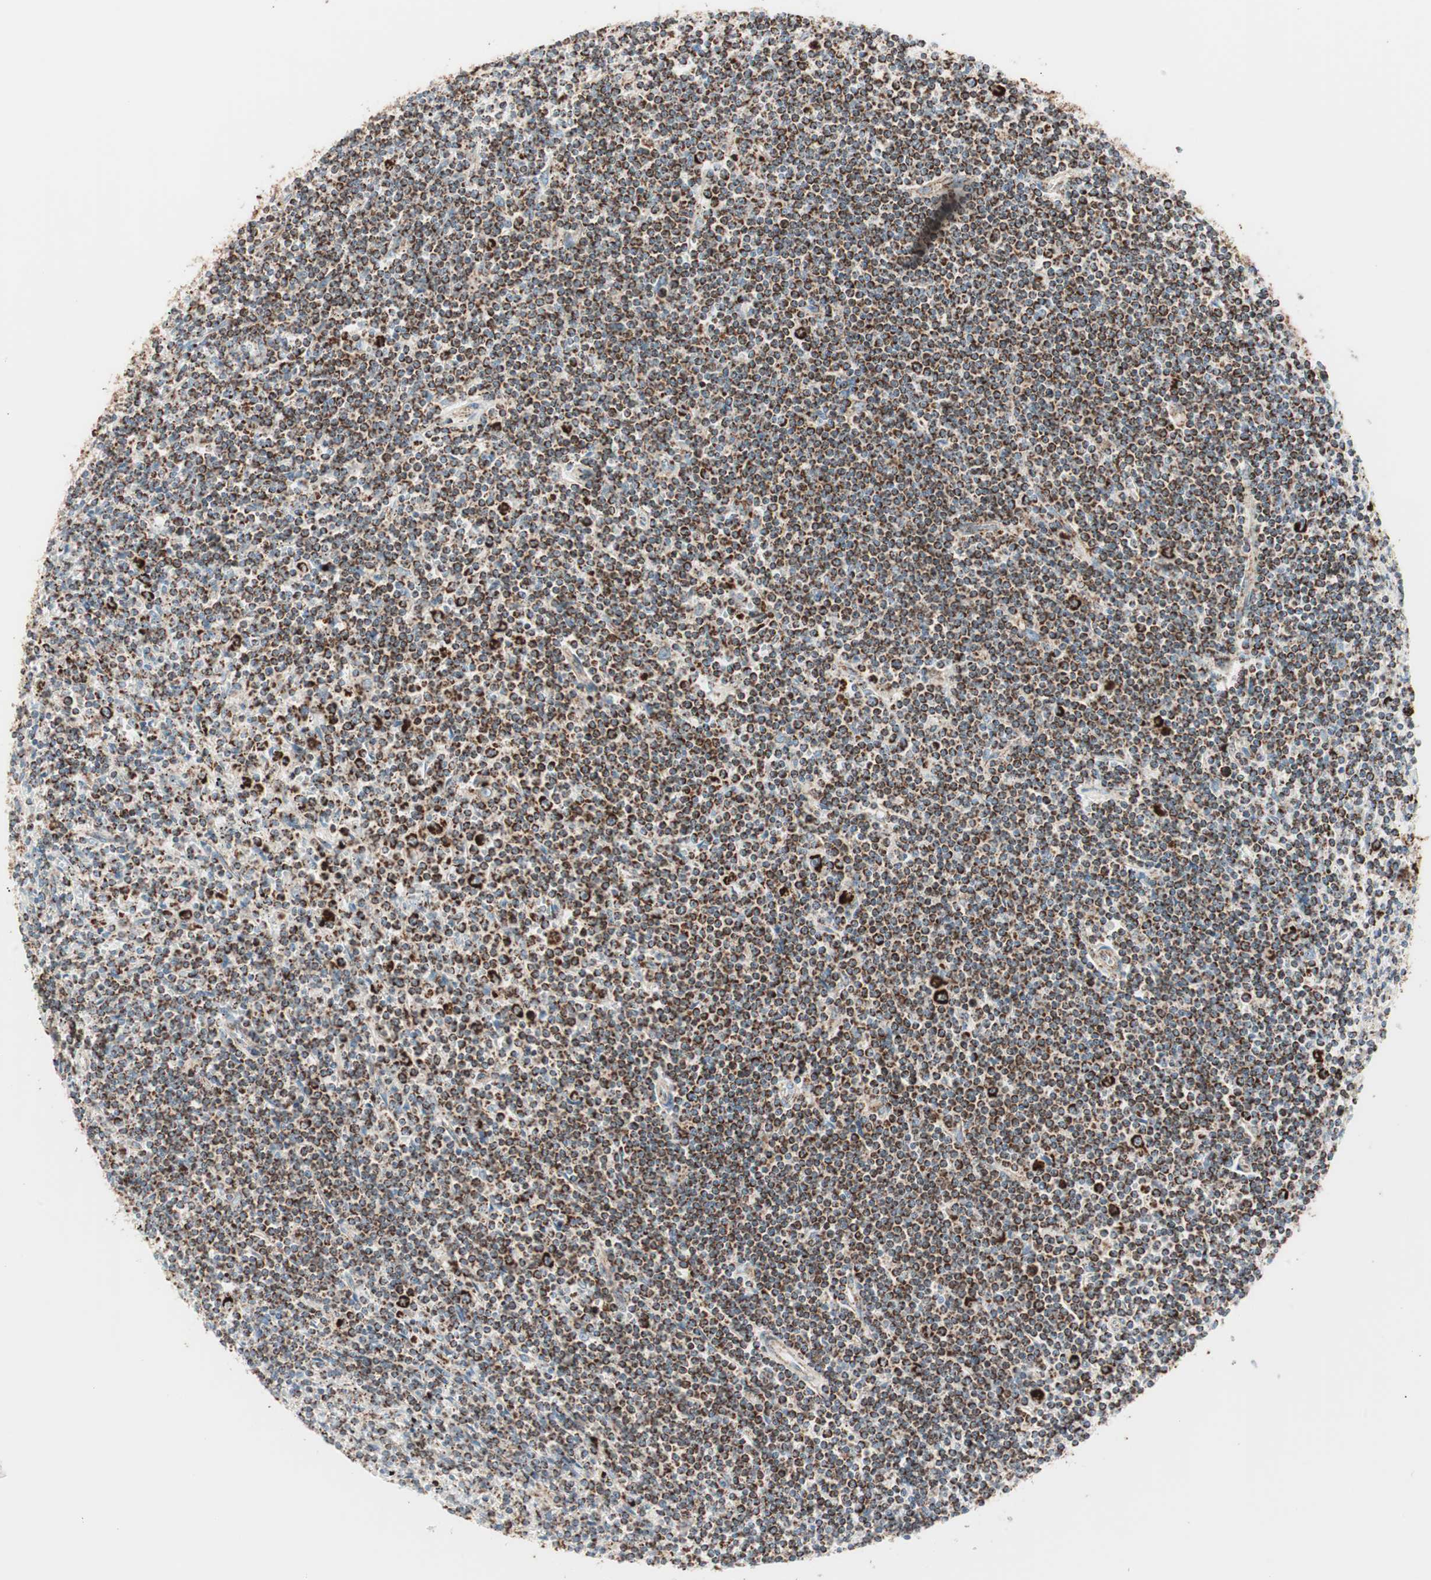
{"staining": {"intensity": "strong", "quantity": ">75%", "location": "cytoplasmic/membranous"}, "tissue": "lymphoma", "cell_type": "Tumor cells", "image_type": "cancer", "snomed": [{"axis": "morphology", "description": "Malignant lymphoma, non-Hodgkin's type, Low grade"}, {"axis": "topography", "description": "Spleen"}], "caption": "Immunohistochemical staining of low-grade malignant lymphoma, non-Hodgkin's type displays strong cytoplasmic/membranous protein expression in approximately >75% of tumor cells.", "gene": "TOMM20", "patient": {"sex": "male", "age": 76}}